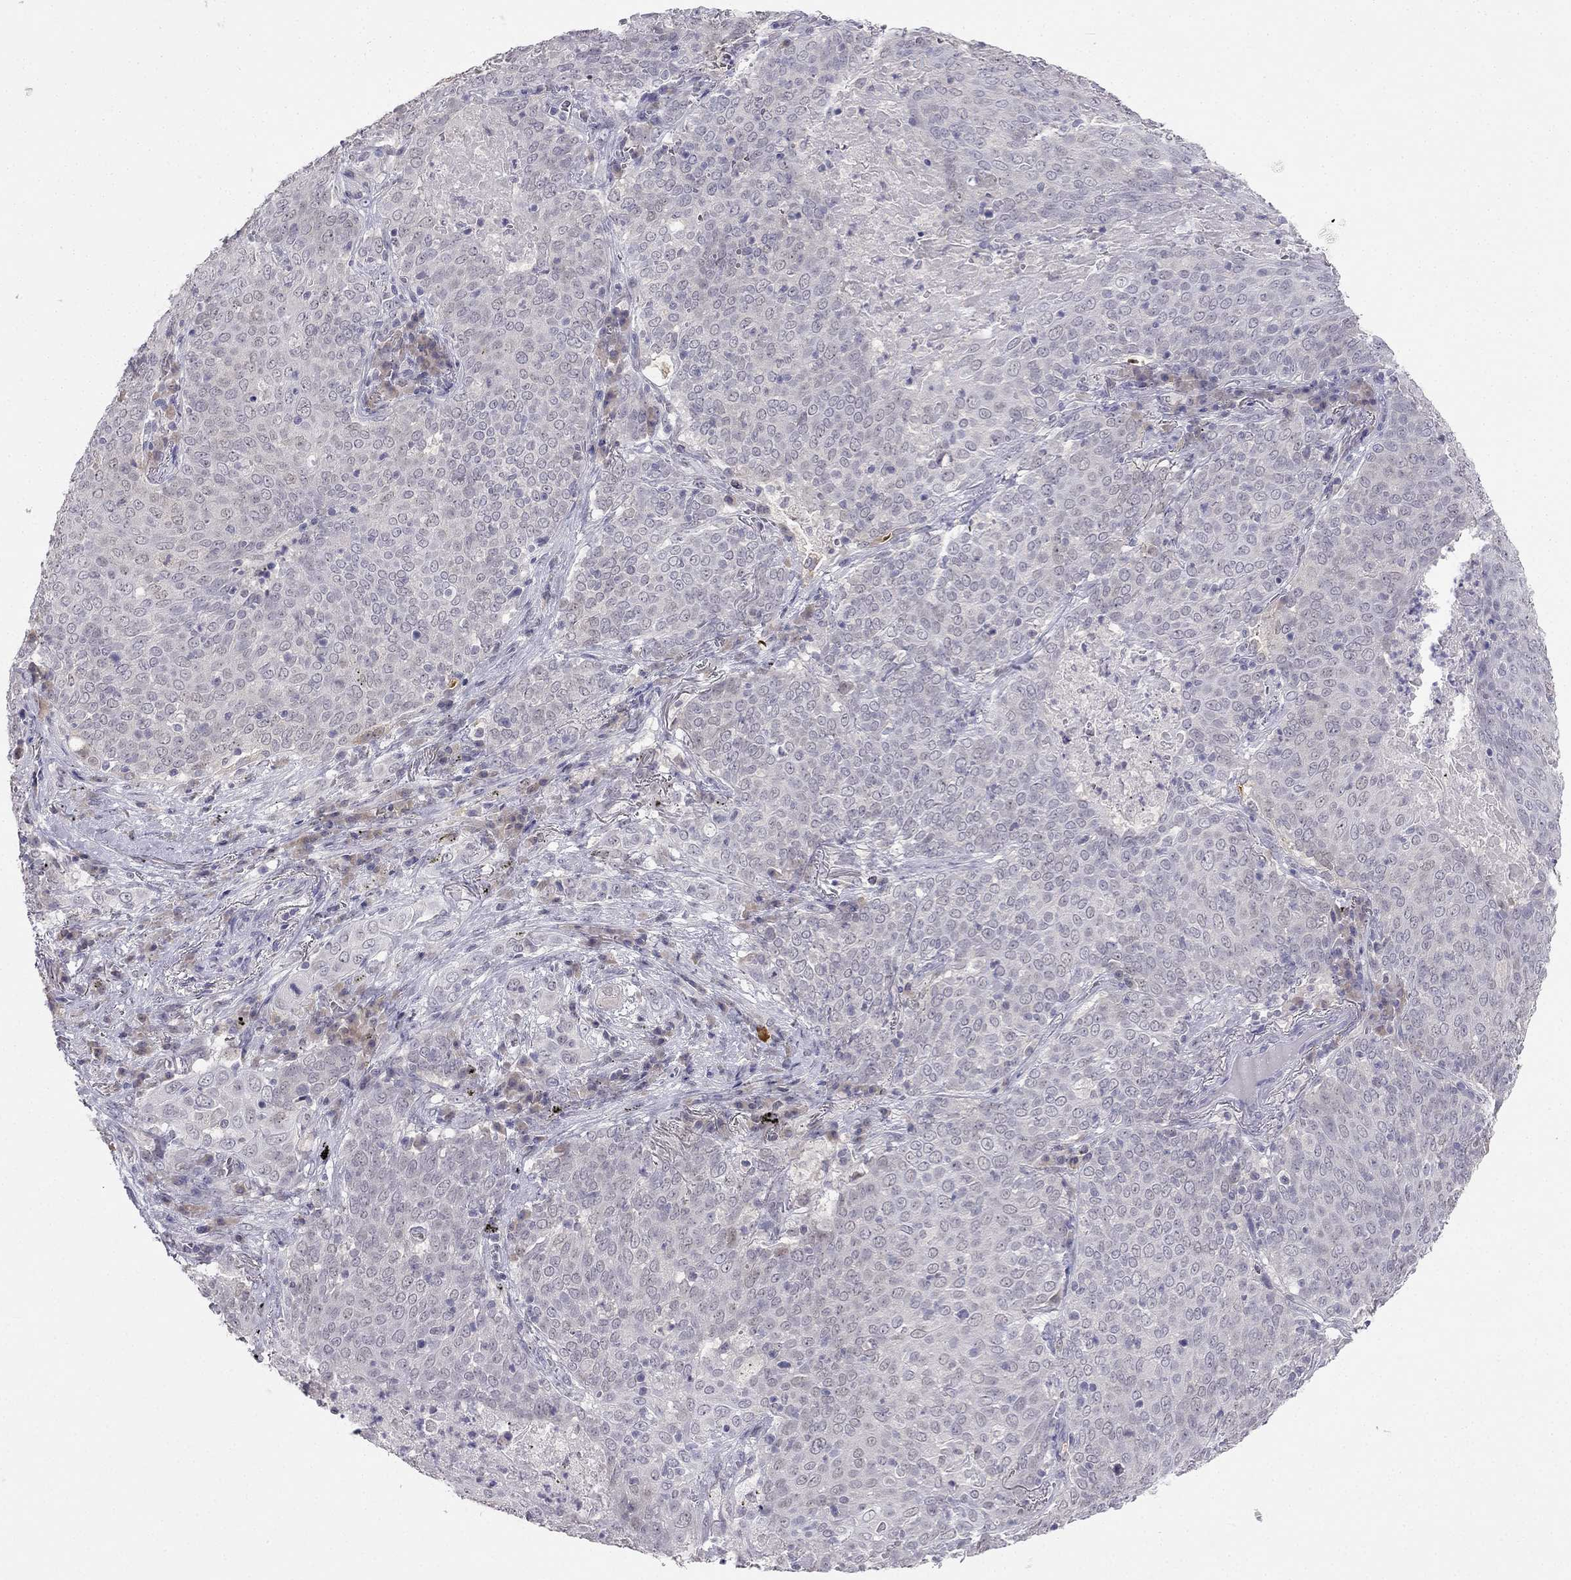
{"staining": {"intensity": "negative", "quantity": "none", "location": "none"}, "tissue": "lung cancer", "cell_type": "Tumor cells", "image_type": "cancer", "snomed": [{"axis": "morphology", "description": "Squamous cell carcinoma, NOS"}, {"axis": "topography", "description": "Lung"}], "caption": "Immunohistochemistry (IHC) of human lung cancer (squamous cell carcinoma) demonstrates no staining in tumor cells.", "gene": "C16orf89", "patient": {"sex": "male", "age": 82}}